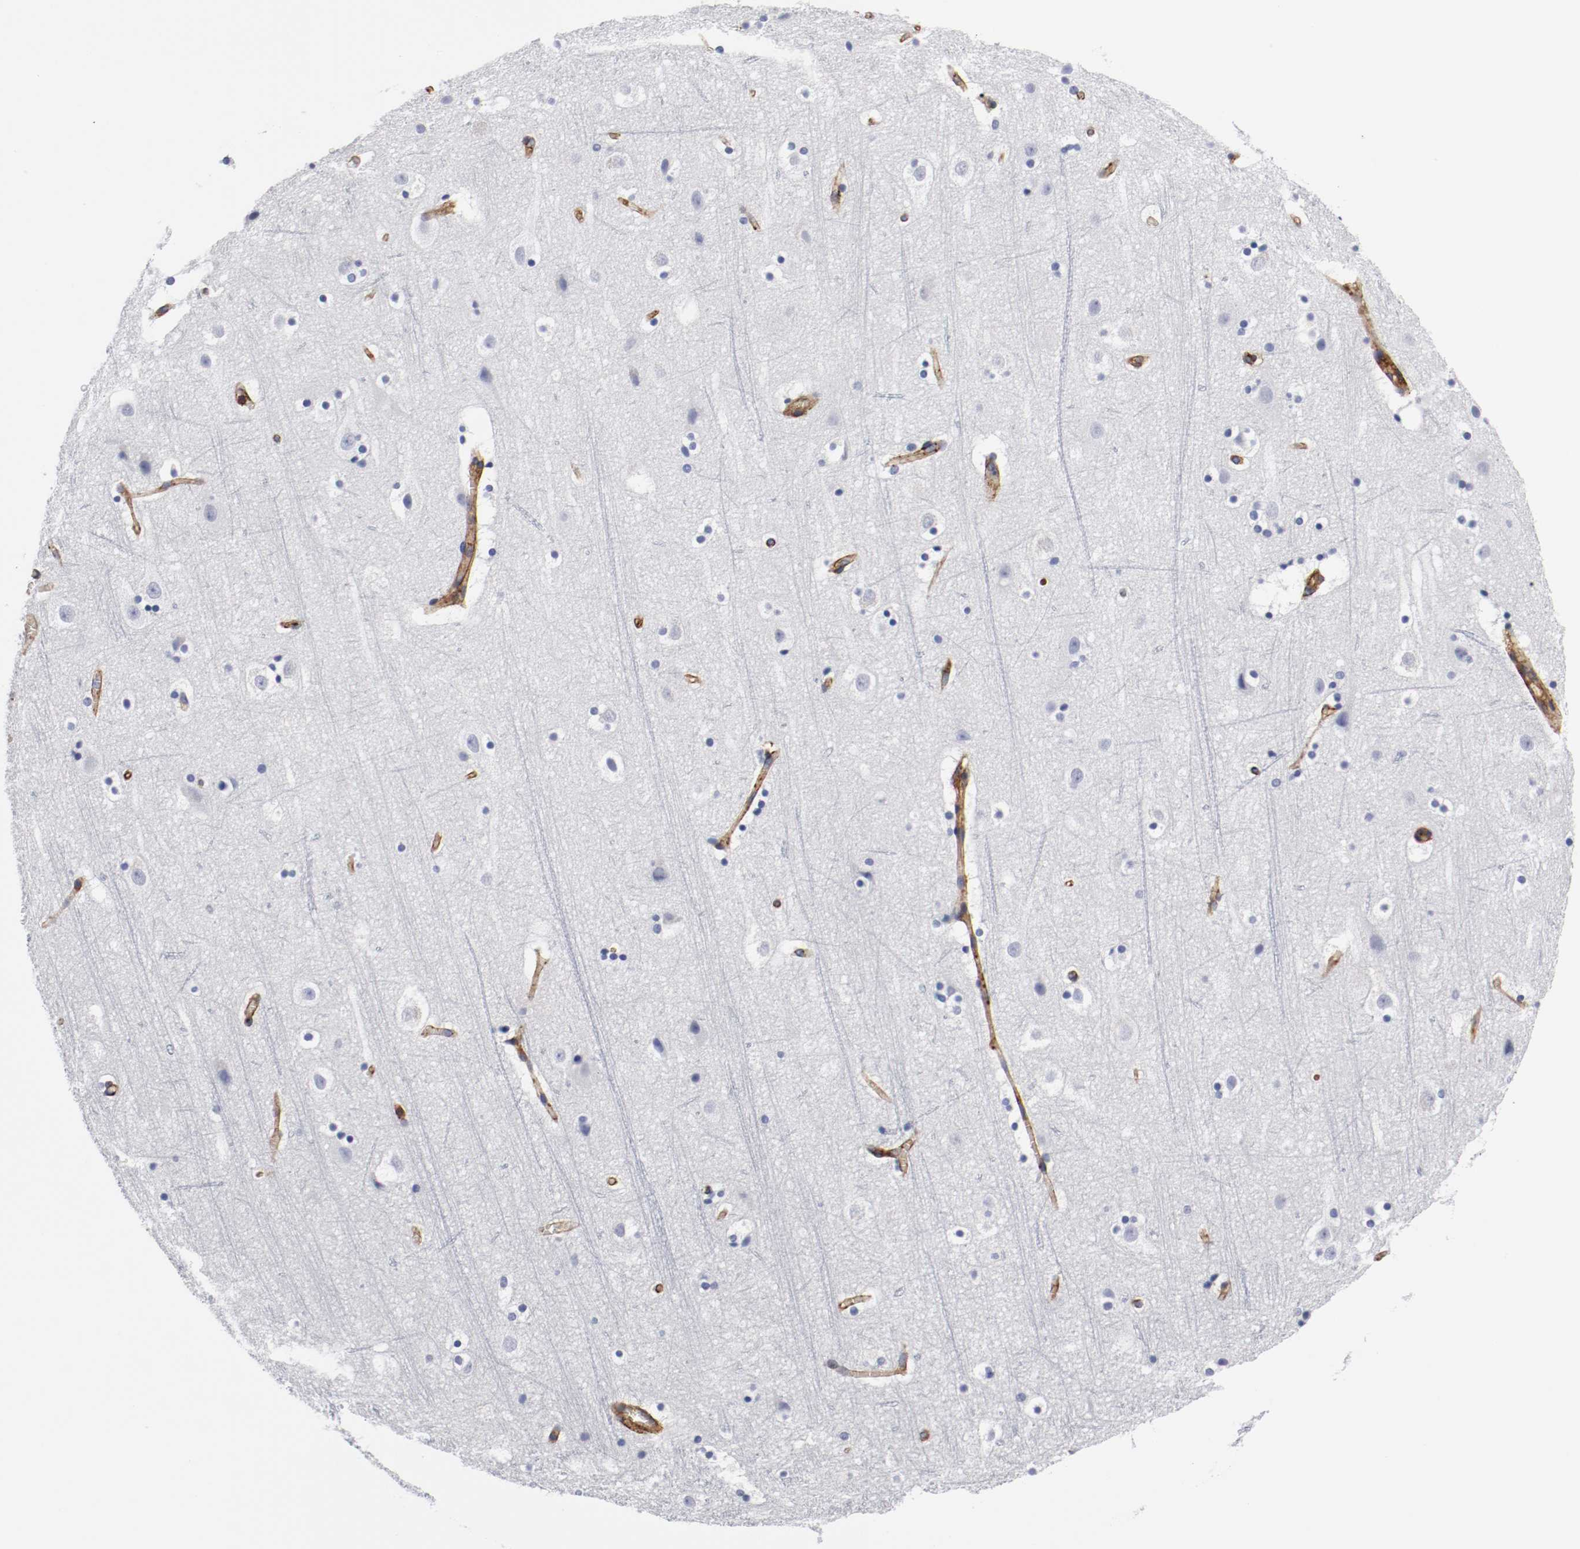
{"staining": {"intensity": "moderate", "quantity": ">75%", "location": "cytoplasmic/membranous"}, "tissue": "cerebral cortex", "cell_type": "Endothelial cells", "image_type": "normal", "snomed": [{"axis": "morphology", "description": "Normal tissue, NOS"}, {"axis": "topography", "description": "Cerebral cortex"}], "caption": "Immunohistochemical staining of unremarkable human cerebral cortex shows medium levels of moderate cytoplasmic/membranous expression in about >75% of endothelial cells.", "gene": "IFITM1", "patient": {"sex": "male", "age": 45}}